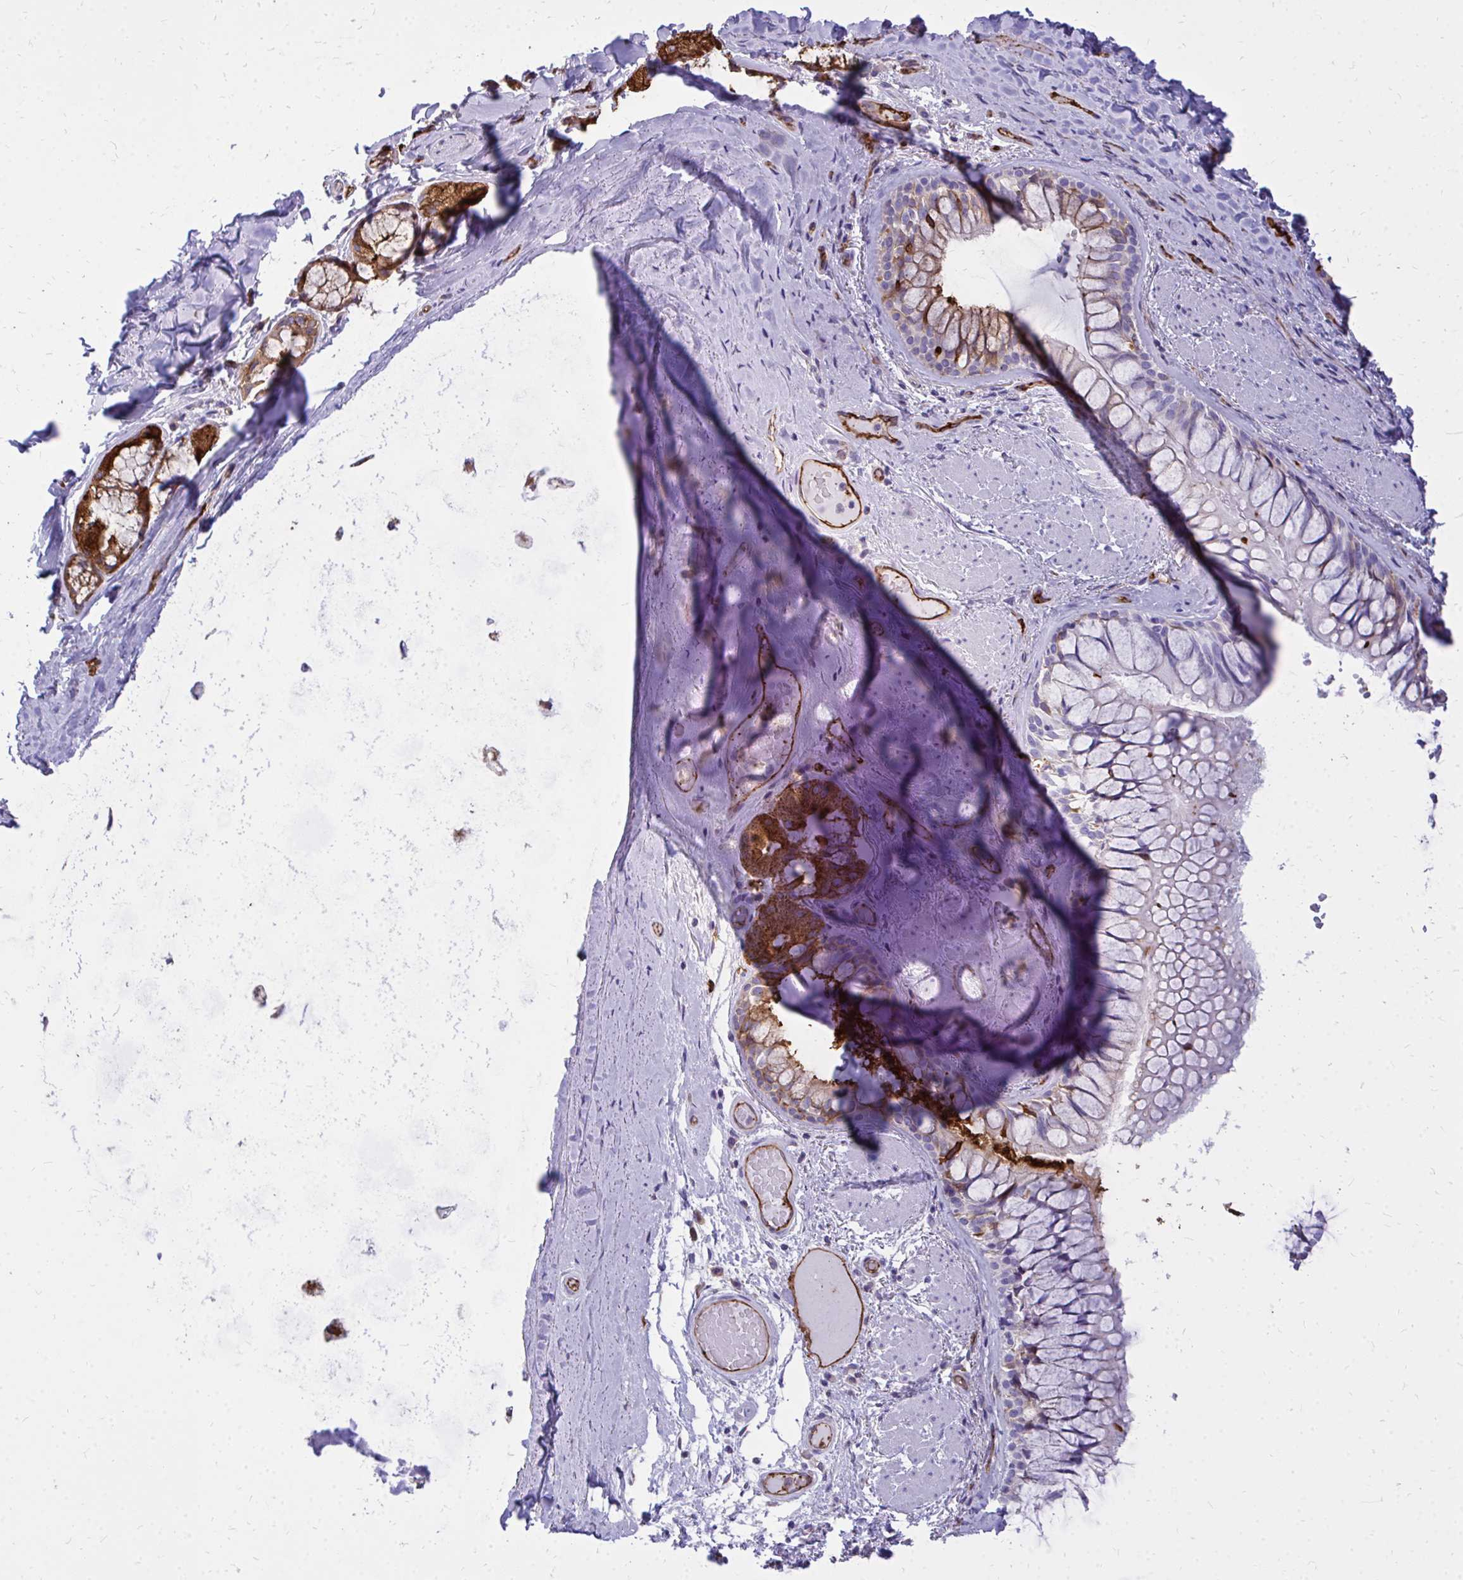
{"staining": {"intensity": "negative", "quantity": "none", "location": "none"}, "tissue": "adipose tissue", "cell_type": "Adipocytes", "image_type": "normal", "snomed": [{"axis": "morphology", "description": "Normal tissue, NOS"}, {"axis": "topography", "description": "Cartilage tissue"}, {"axis": "topography", "description": "Bronchus"}], "caption": "An image of adipose tissue stained for a protein demonstrates no brown staining in adipocytes. The staining is performed using DAB brown chromogen with nuclei counter-stained in using hematoxylin.", "gene": "MARCKSL1", "patient": {"sex": "male", "age": 64}}